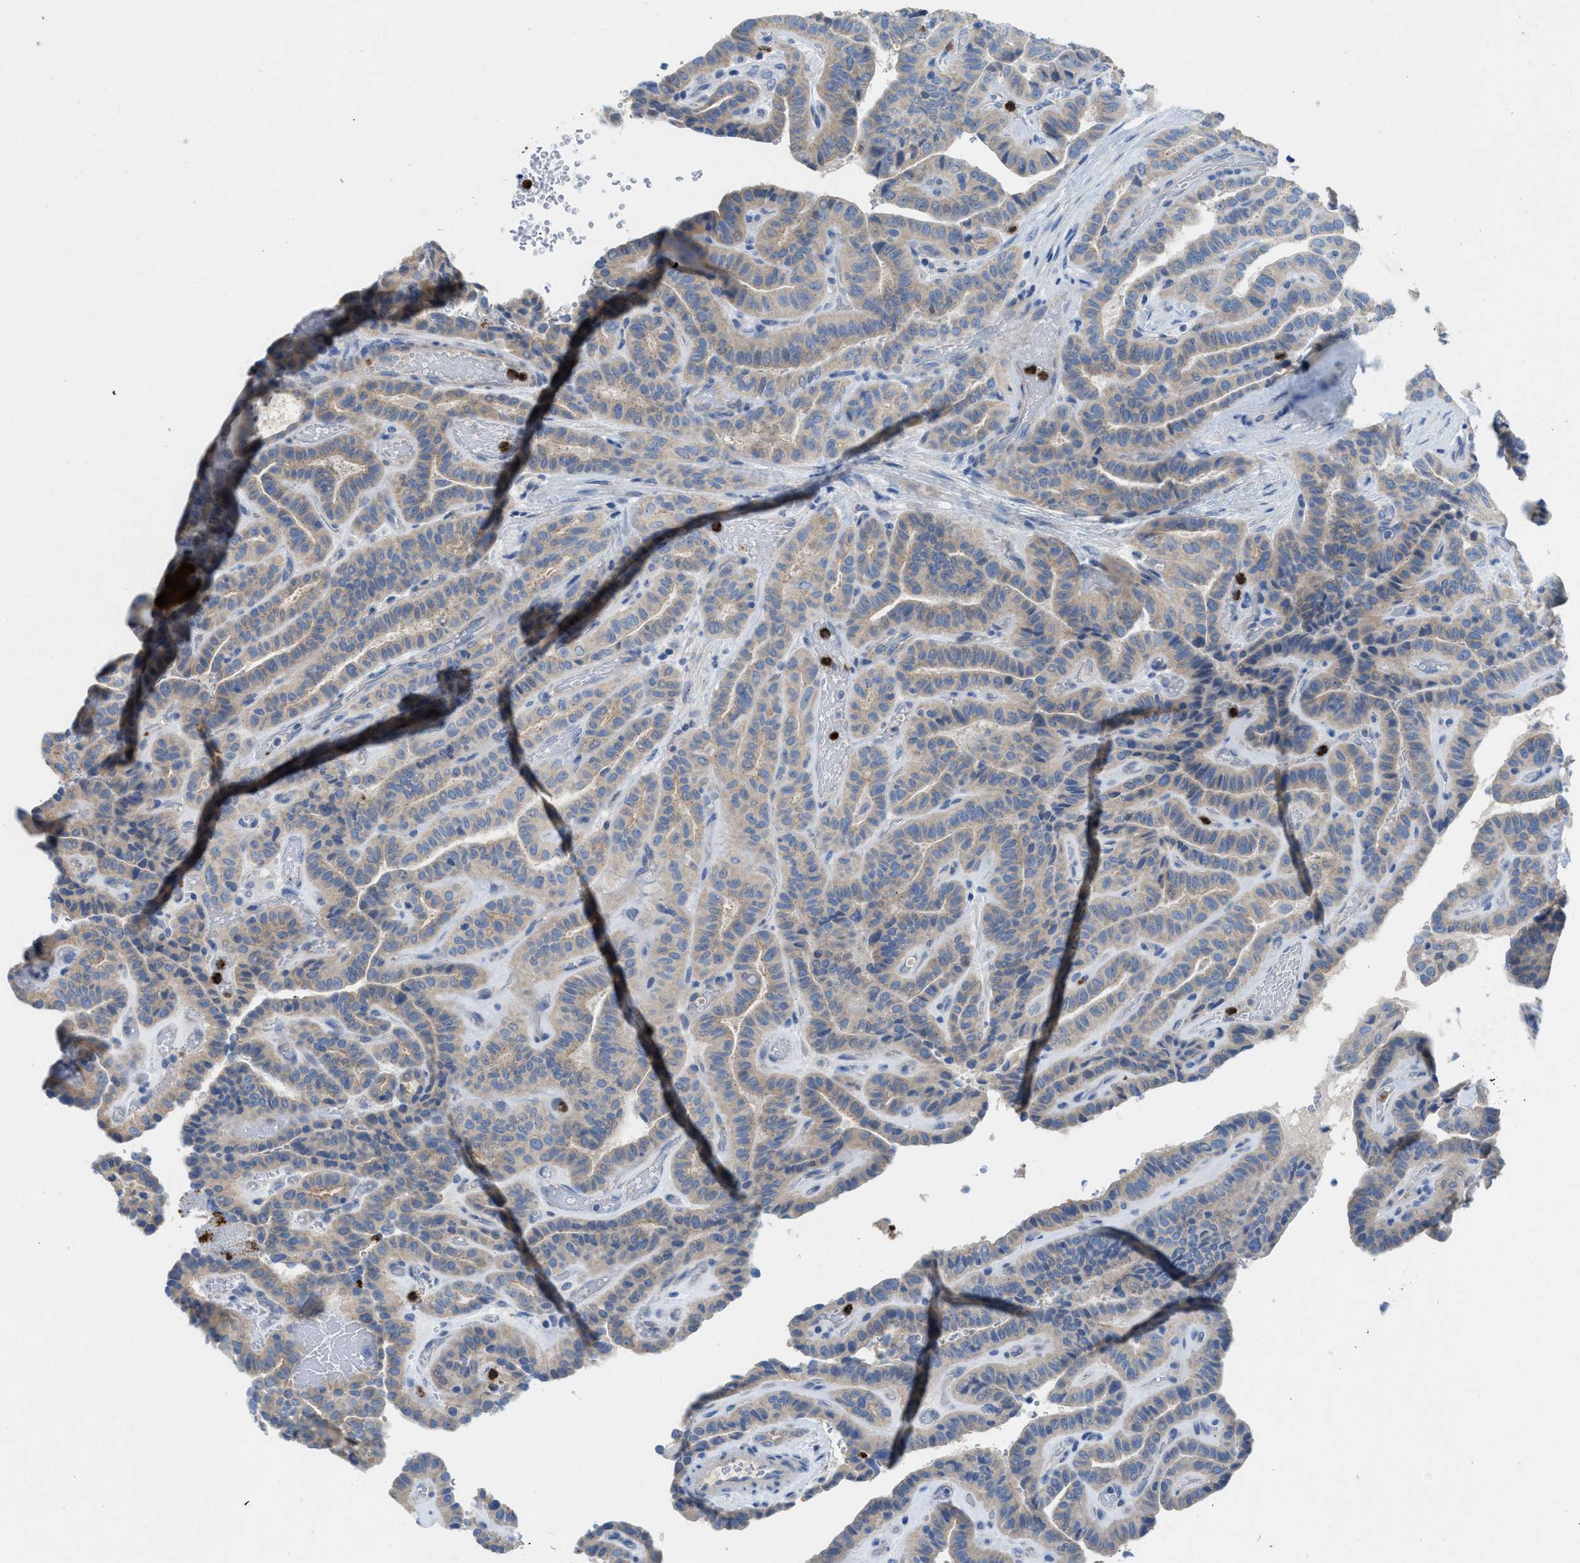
{"staining": {"intensity": "weak", "quantity": "<25%", "location": "cytoplasmic/membranous"}, "tissue": "thyroid cancer", "cell_type": "Tumor cells", "image_type": "cancer", "snomed": [{"axis": "morphology", "description": "Papillary adenocarcinoma, NOS"}, {"axis": "topography", "description": "Thyroid gland"}], "caption": "Thyroid papillary adenocarcinoma was stained to show a protein in brown. There is no significant expression in tumor cells.", "gene": "CMTM1", "patient": {"sex": "male", "age": 77}}